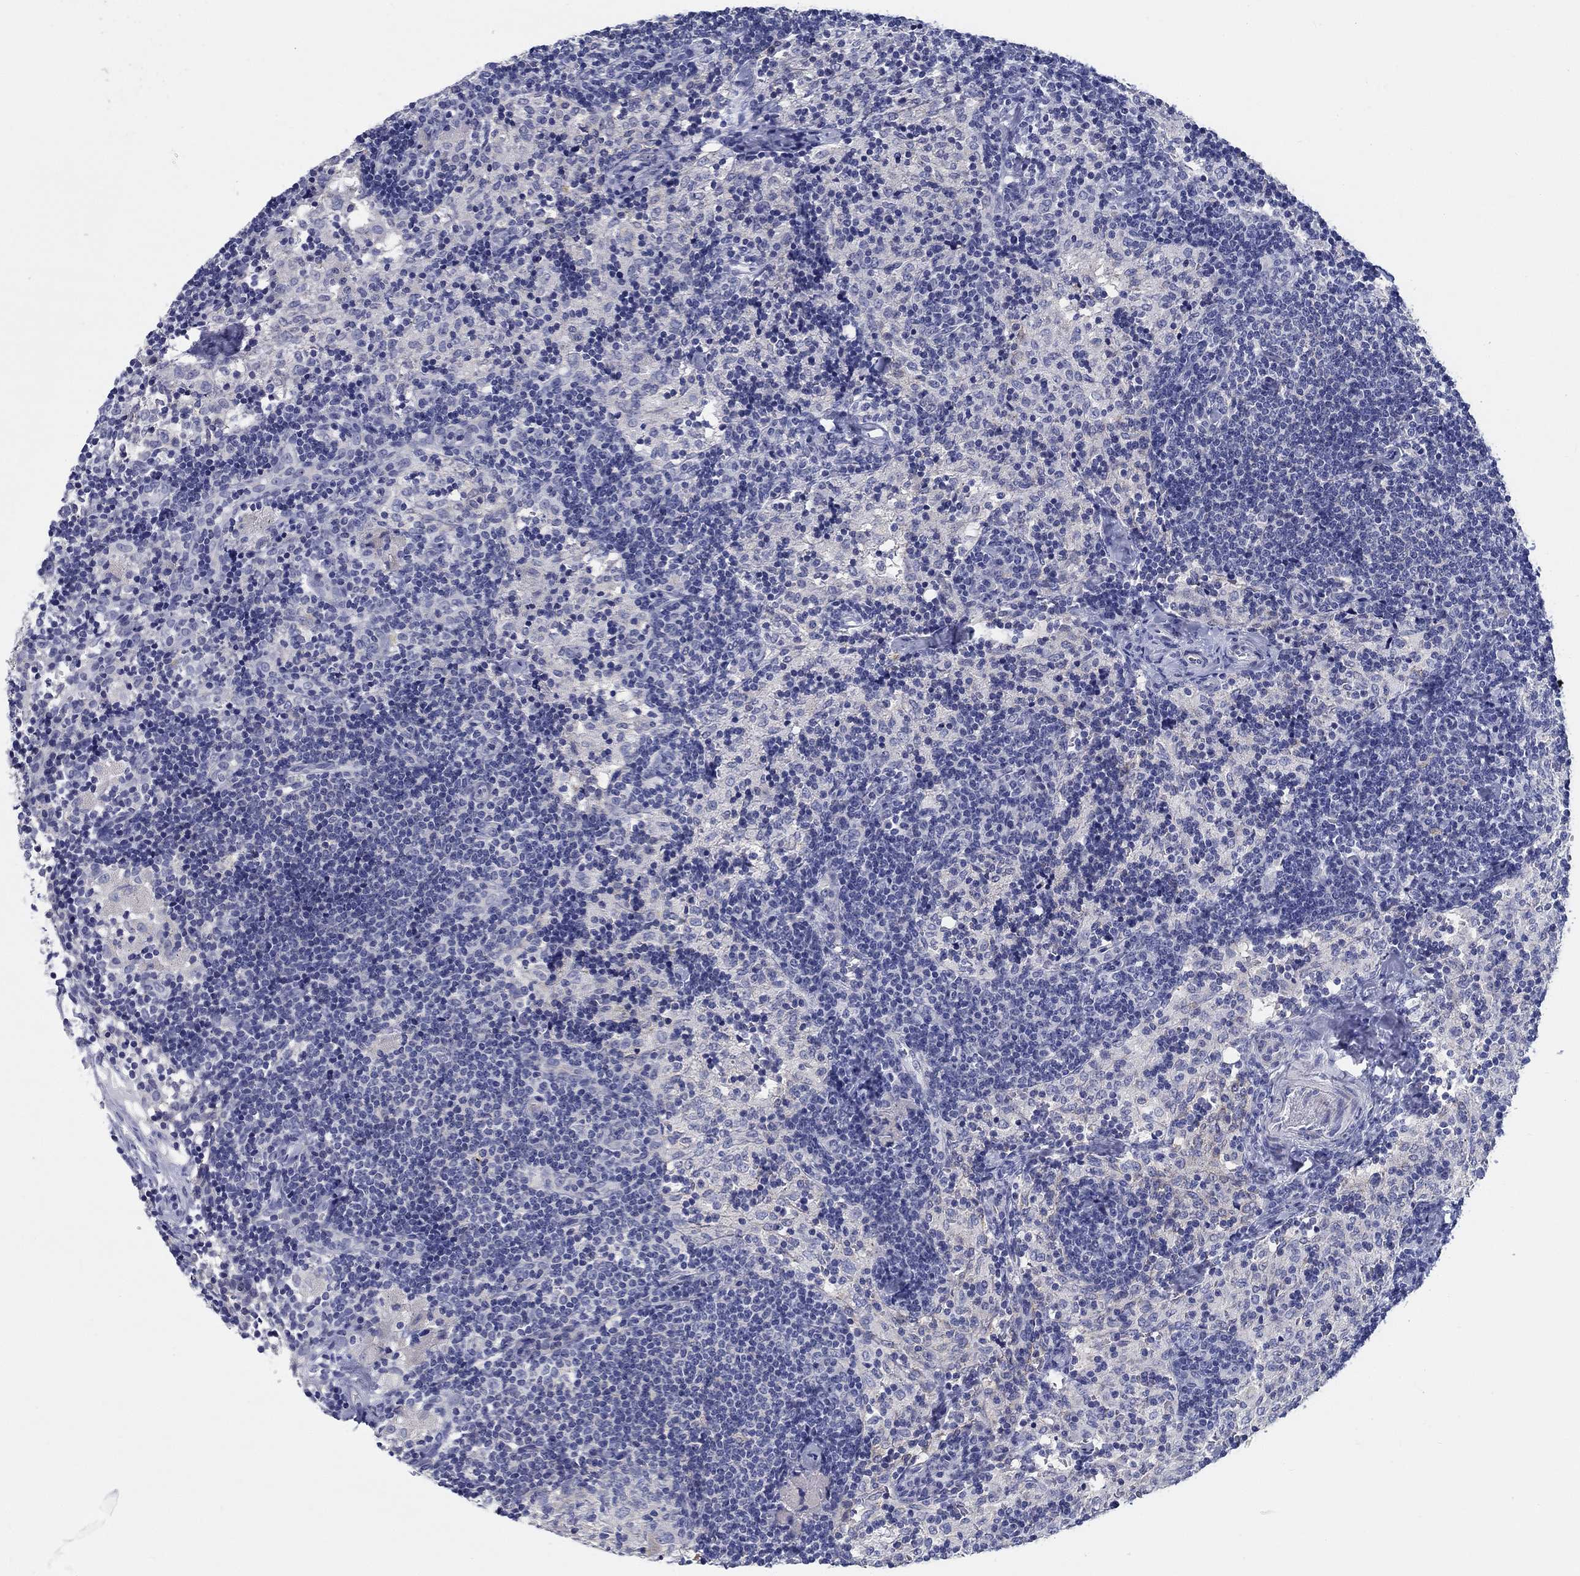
{"staining": {"intensity": "negative", "quantity": "none", "location": "none"}, "tissue": "lymph node", "cell_type": "Germinal center cells", "image_type": "normal", "snomed": [{"axis": "morphology", "description": "Normal tissue, NOS"}, {"axis": "topography", "description": "Lymph node"}], "caption": "The histopathology image shows no staining of germinal center cells in unremarkable lymph node. (DAB immunohistochemistry, high magnification).", "gene": "RAP1GAP", "patient": {"sex": "female", "age": 52}}